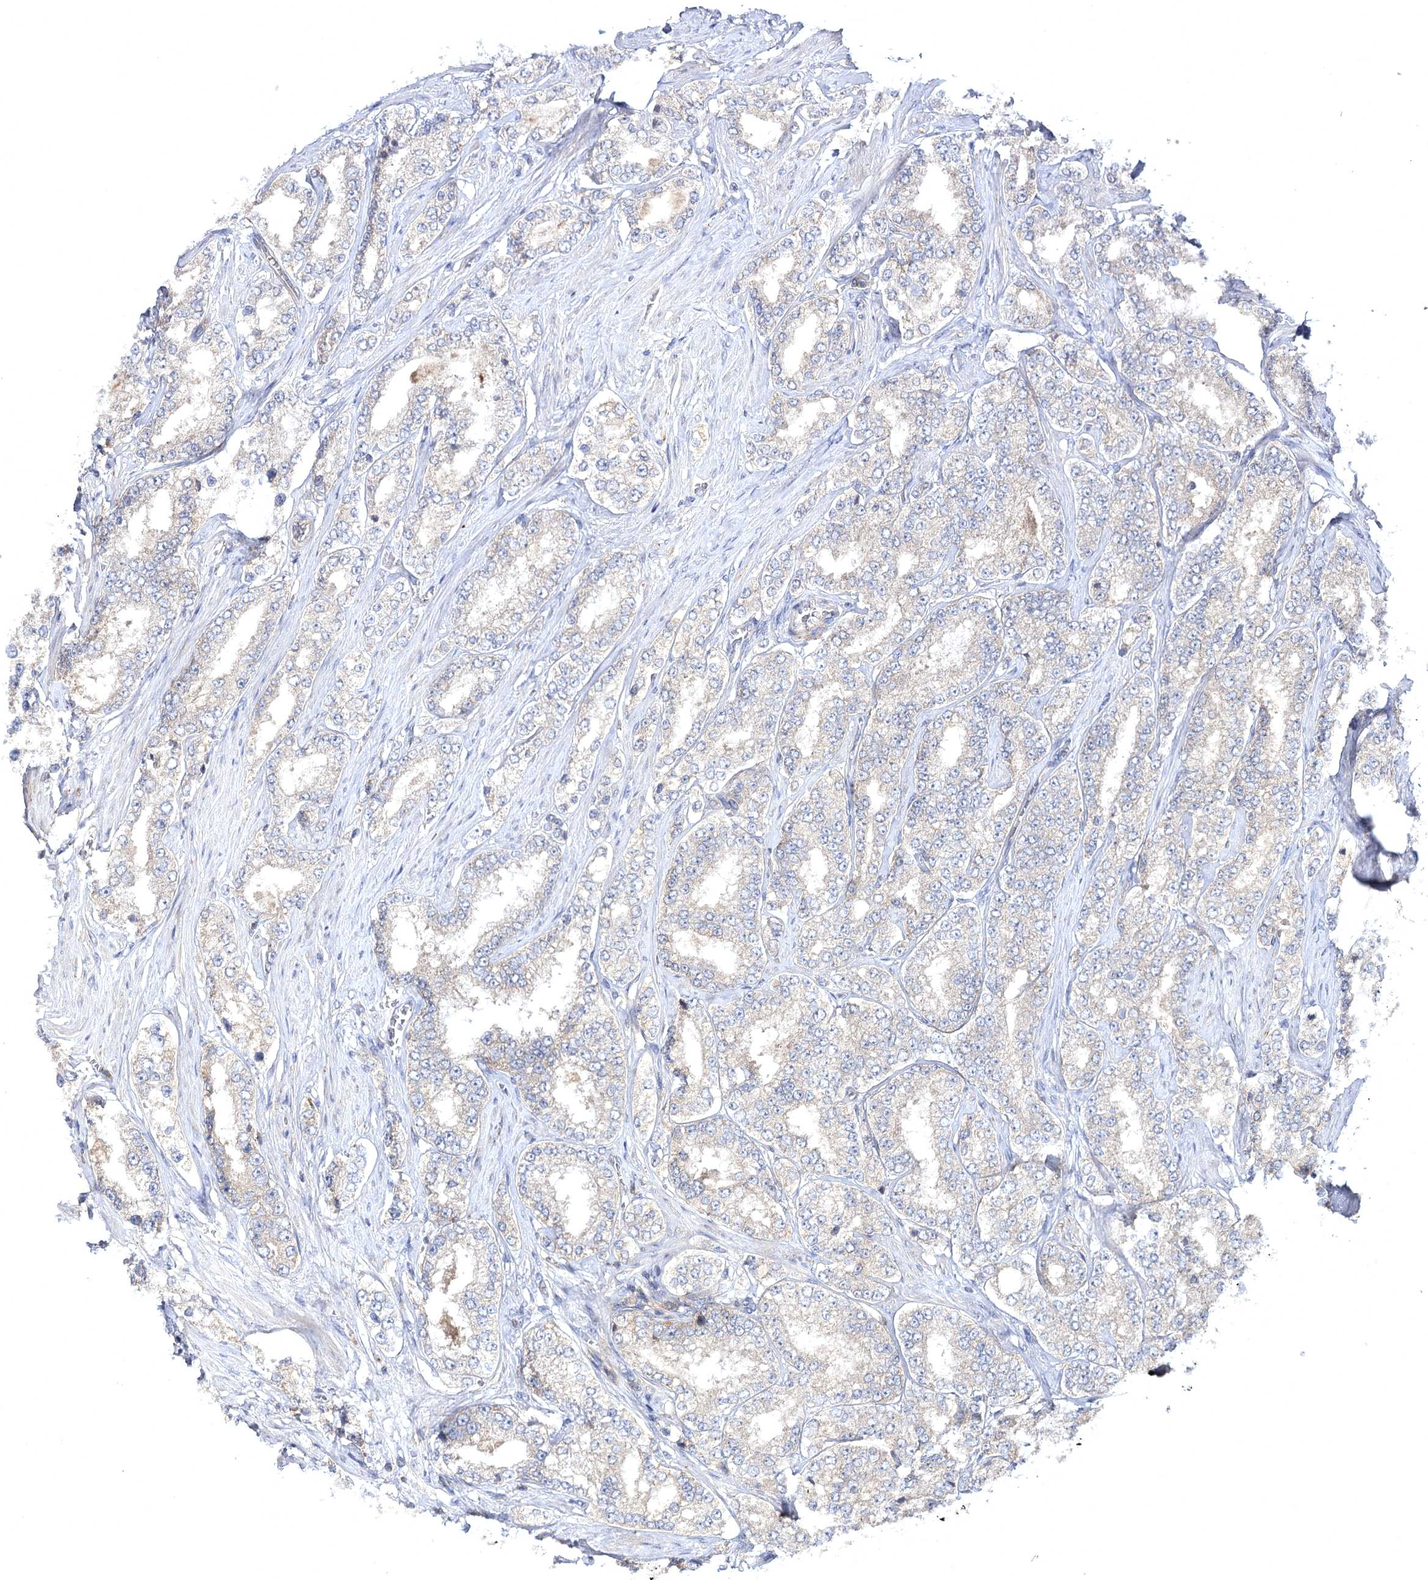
{"staining": {"intensity": "weak", "quantity": "<25%", "location": "cytoplasmic/membranous"}, "tissue": "prostate cancer", "cell_type": "Tumor cells", "image_type": "cancer", "snomed": [{"axis": "morphology", "description": "Normal tissue, NOS"}, {"axis": "morphology", "description": "Adenocarcinoma, High grade"}, {"axis": "topography", "description": "Prostate"}], "caption": "Prostate cancer (high-grade adenocarcinoma) stained for a protein using IHC demonstrates no positivity tumor cells.", "gene": "BCR", "patient": {"sex": "male", "age": 83}}